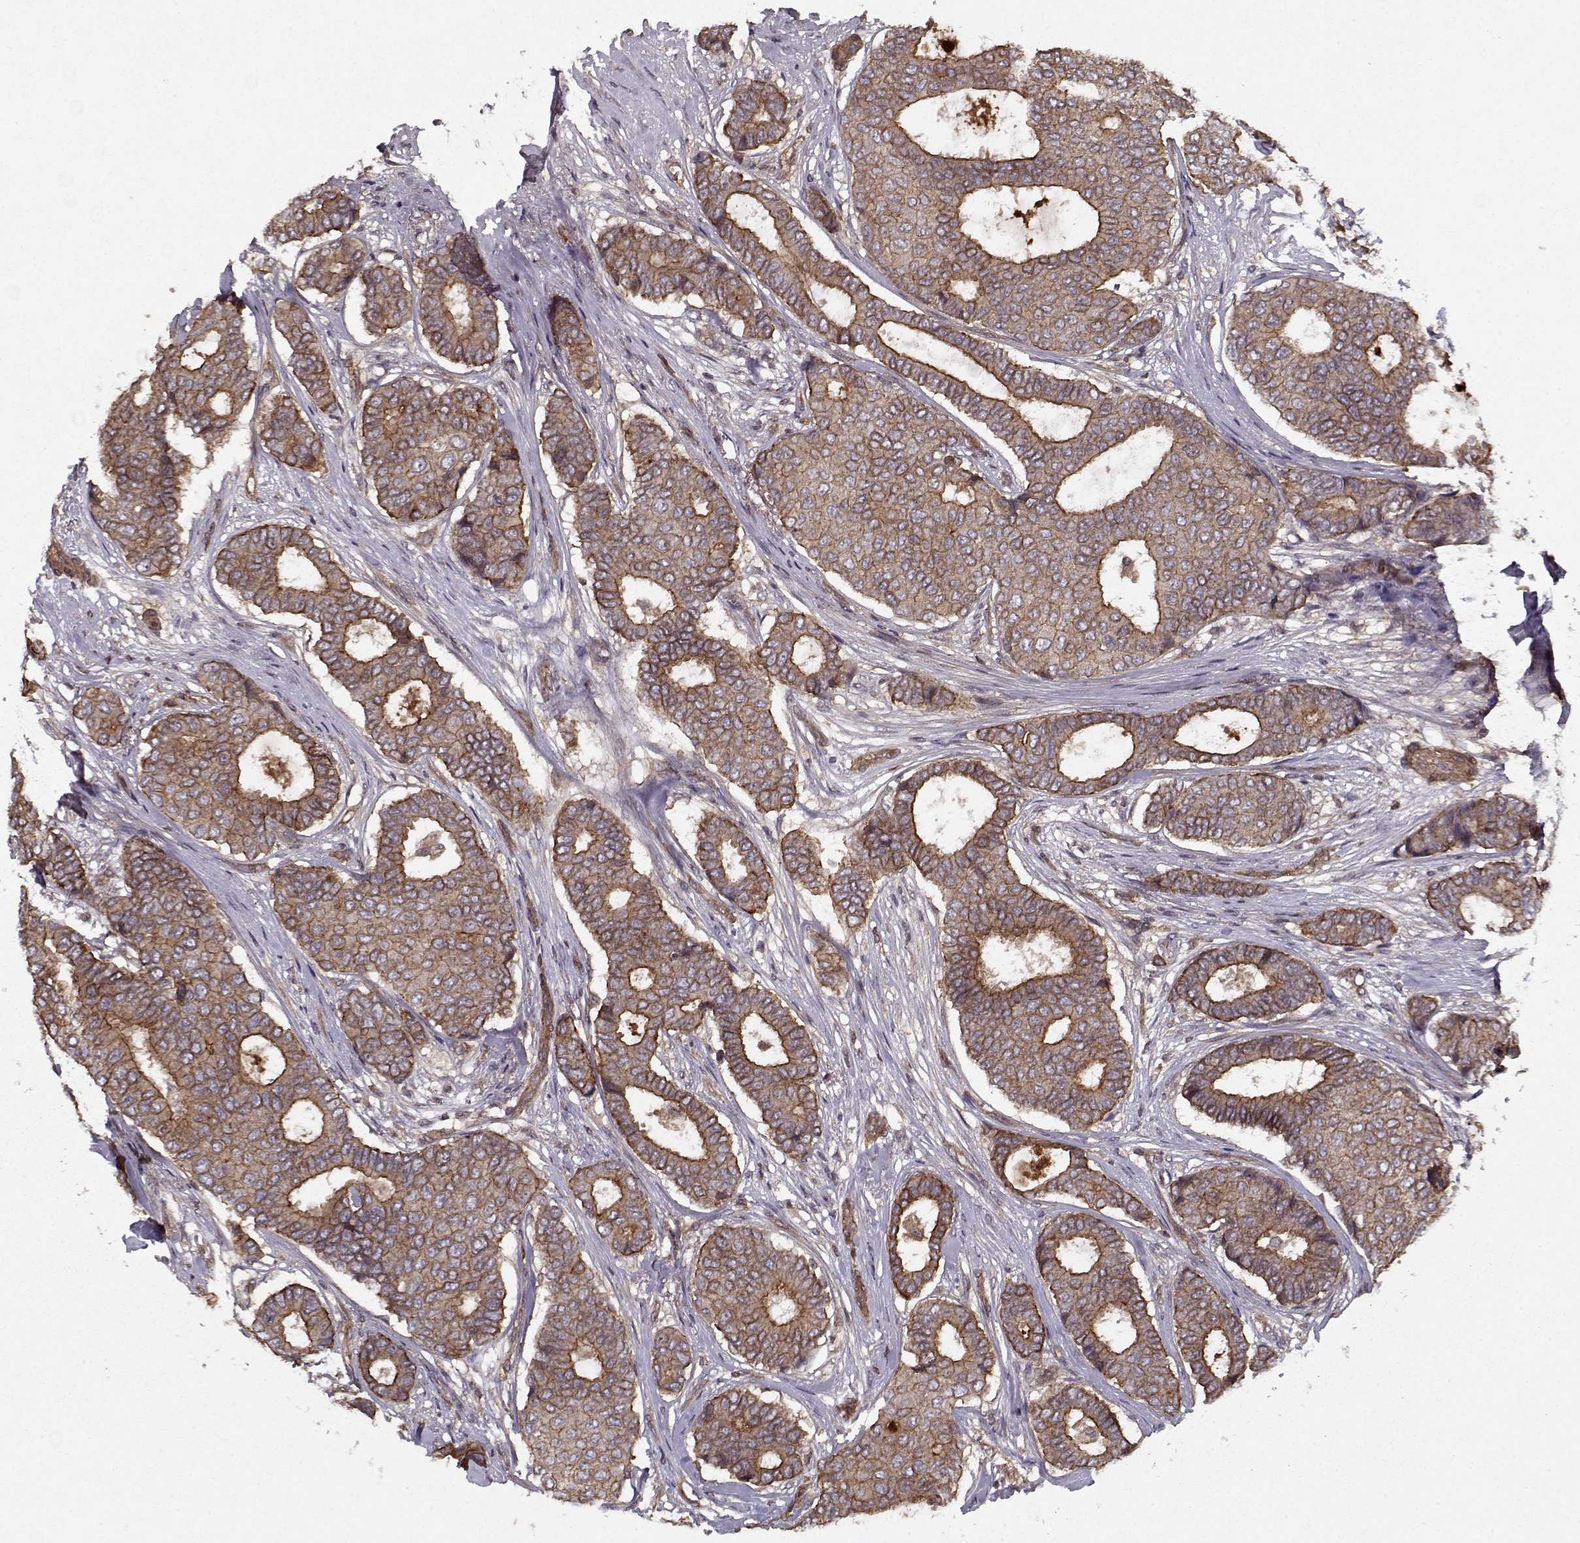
{"staining": {"intensity": "strong", "quantity": "25%-75%", "location": "cytoplasmic/membranous"}, "tissue": "breast cancer", "cell_type": "Tumor cells", "image_type": "cancer", "snomed": [{"axis": "morphology", "description": "Duct carcinoma"}, {"axis": "topography", "description": "Breast"}], "caption": "Human infiltrating ductal carcinoma (breast) stained with a brown dye displays strong cytoplasmic/membranous positive staining in approximately 25%-75% of tumor cells.", "gene": "PPP1R12A", "patient": {"sex": "female", "age": 75}}